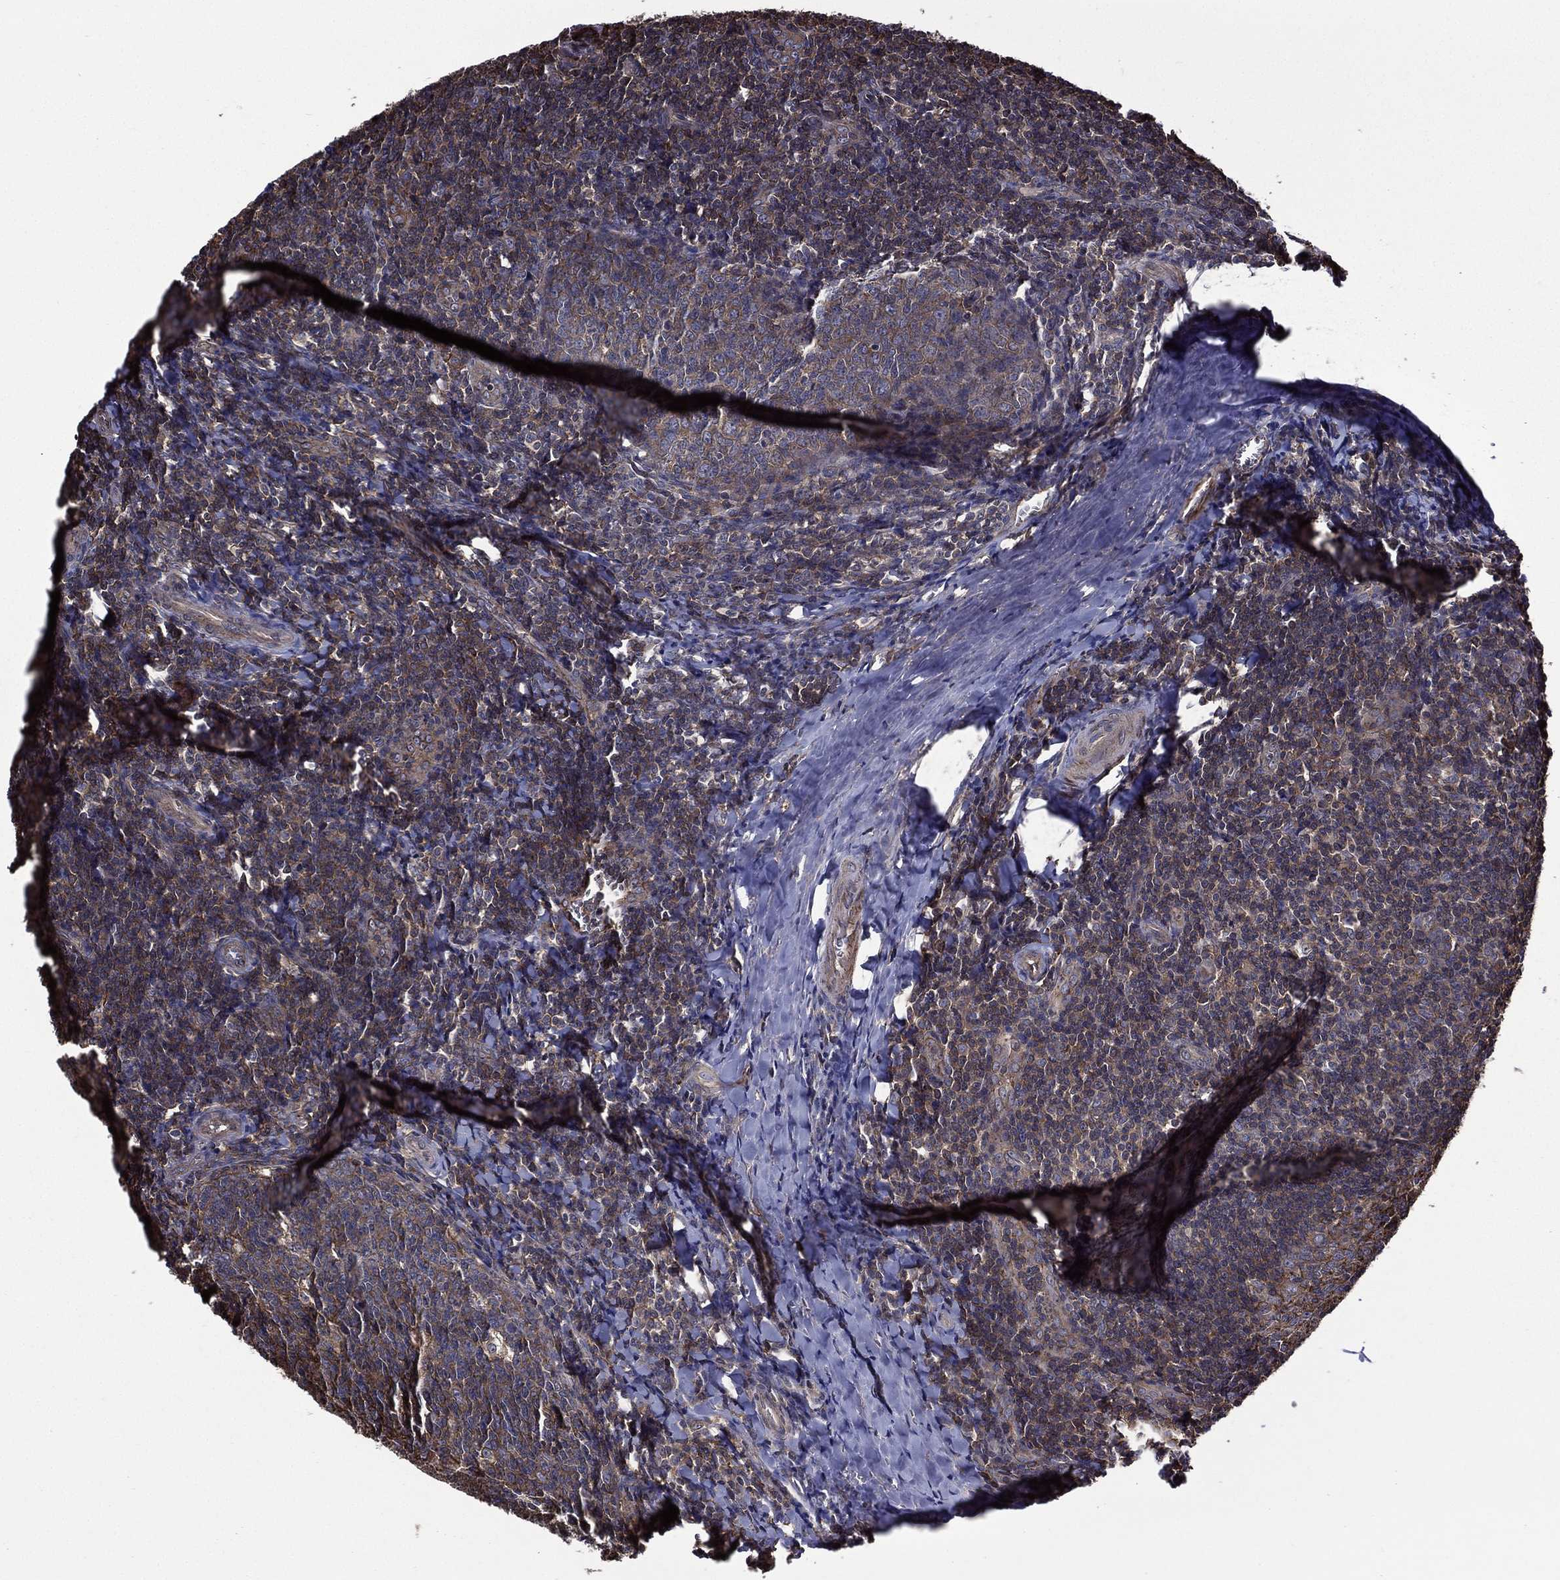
{"staining": {"intensity": "moderate", "quantity": ">75%", "location": "cytoplasmic/membranous"}, "tissue": "tonsil", "cell_type": "Germinal center cells", "image_type": "normal", "snomed": [{"axis": "morphology", "description": "Normal tissue, NOS"}, {"axis": "topography", "description": "Tonsil"}], "caption": "IHC of unremarkable tonsil shows medium levels of moderate cytoplasmic/membranous expression in approximately >75% of germinal center cells. IHC stains the protein in brown and the nuclei are stained blue.", "gene": "PLPP3", "patient": {"sex": "male", "age": 20}}